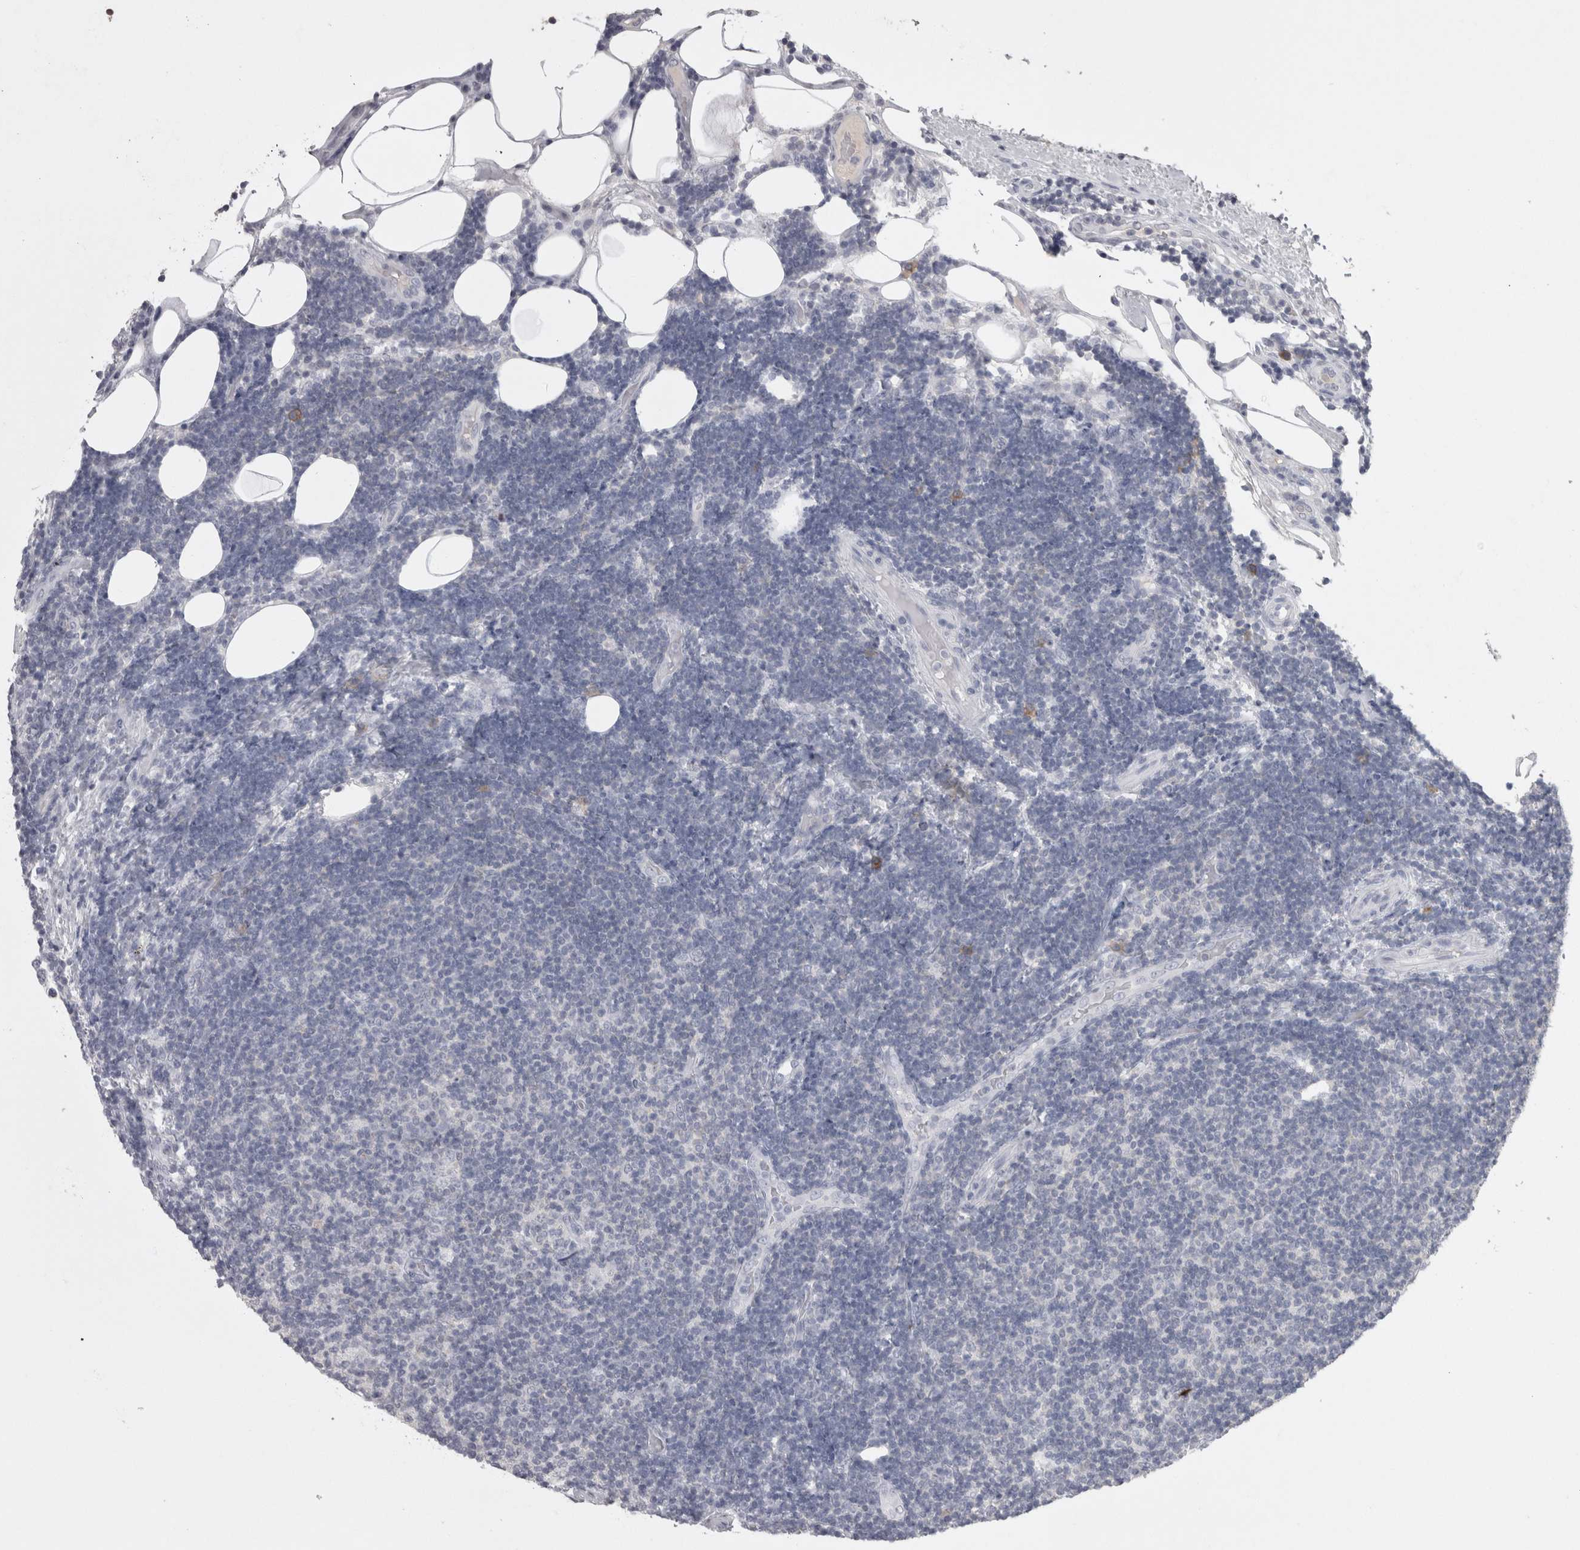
{"staining": {"intensity": "negative", "quantity": "none", "location": "none"}, "tissue": "lymphoma", "cell_type": "Tumor cells", "image_type": "cancer", "snomed": [{"axis": "morphology", "description": "Malignant lymphoma, non-Hodgkin's type, Low grade"}, {"axis": "topography", "description": "Lymph node"}], "caption": "Lymphoma stained for a protein using immunohistochemistry displays no positivity tumor cells.", "gene": "LAX1", "patient": {"sex": "male", "age": 83}}